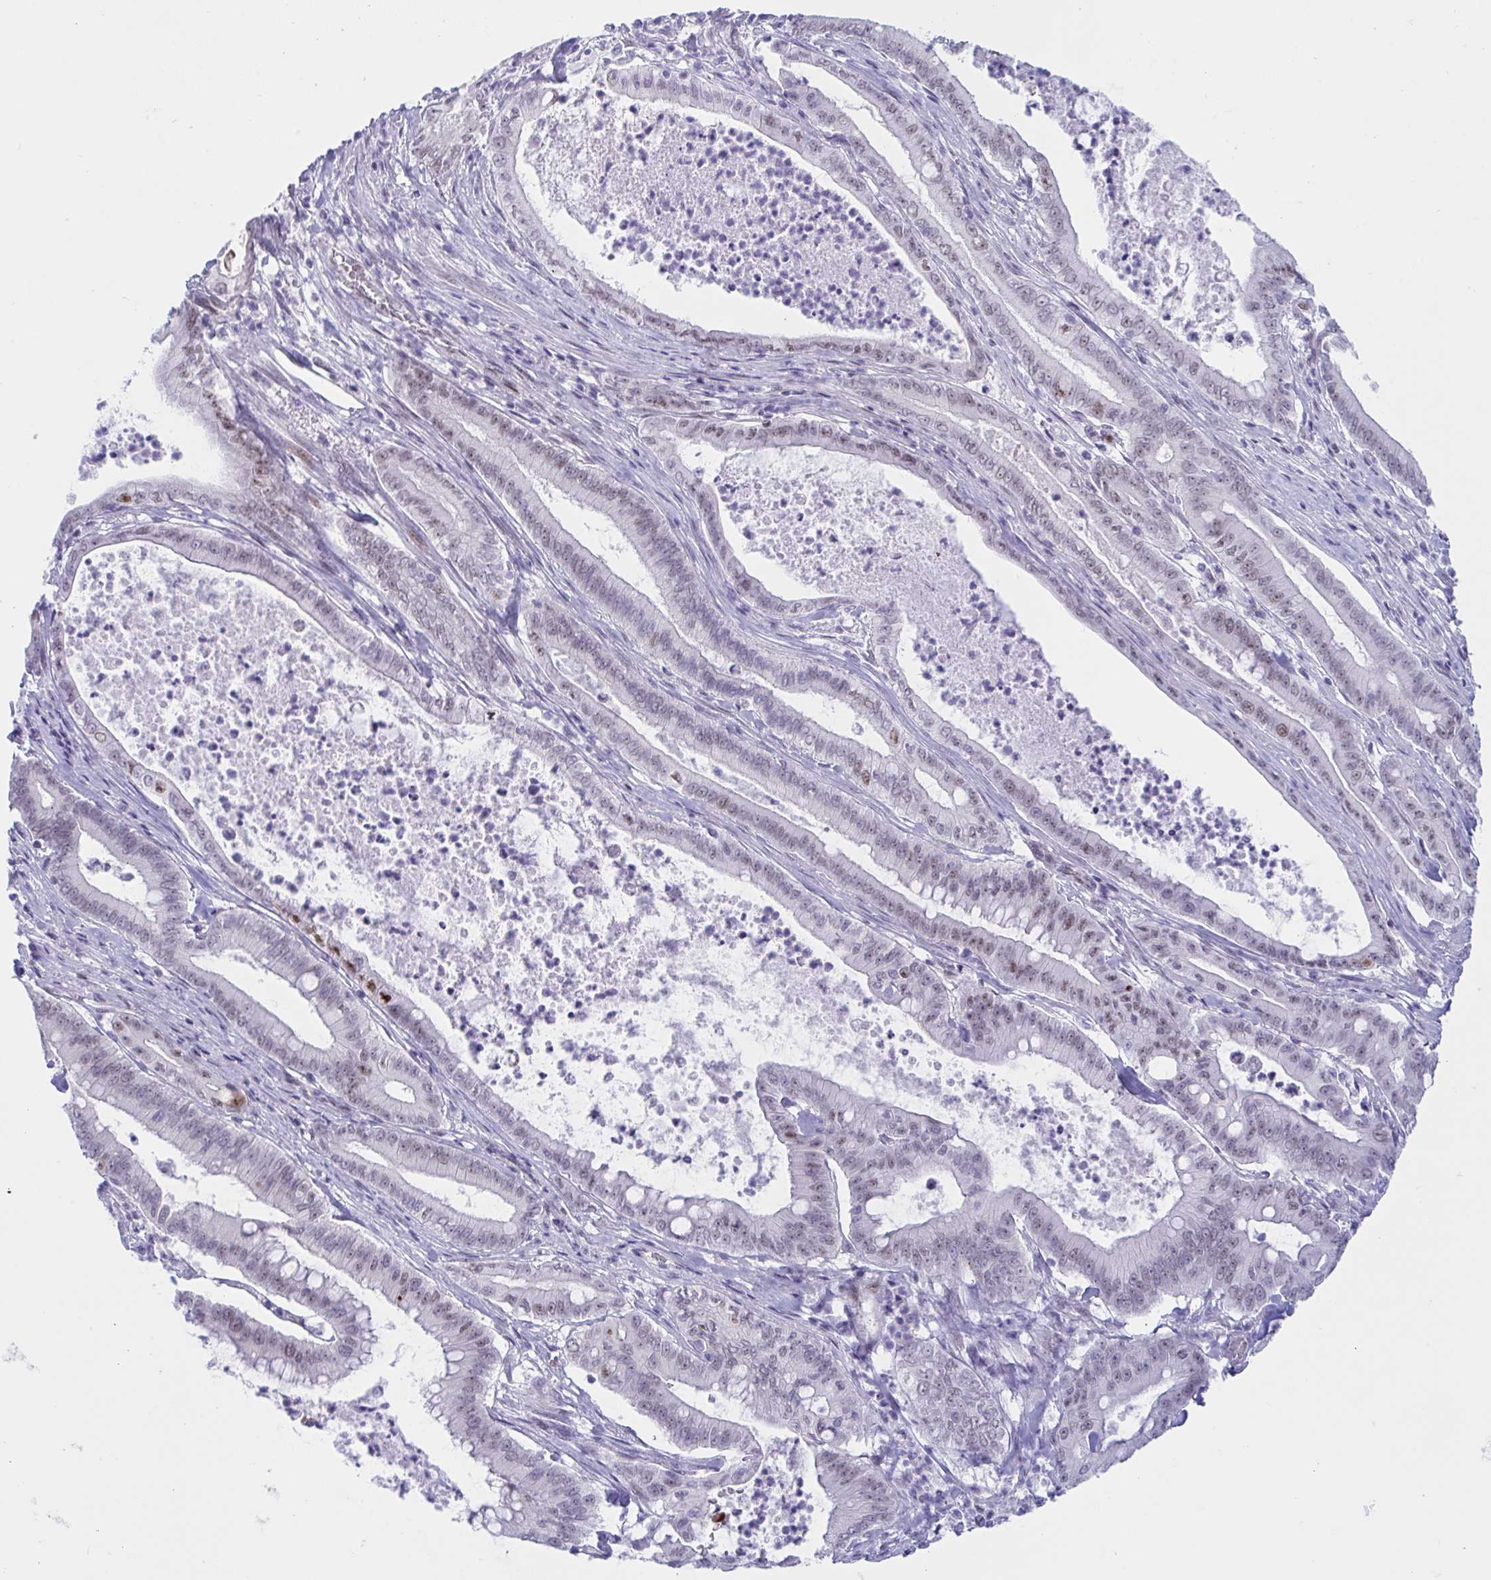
{"staining": {"intensity": "moderate", "quantity": "25%-75%", "location": "nuclear"}, "tissue": "pancreatic cancer", "cell_type": "Tumor cells", "image_type": "cancer", "snomed": [{"axis": "morphology", "description": "Adenocarcinoma, NOS"}, {"axis": "topography", "description": "Pancreas"}], "caption": "Protein expression analysis of pancreatic adenocarcinoma reveals moderate nuclear staining in approximately 25%-75% of tumor cells.", "gene": "IKZF2", "patient": {"sex": "male", "age": 71}}